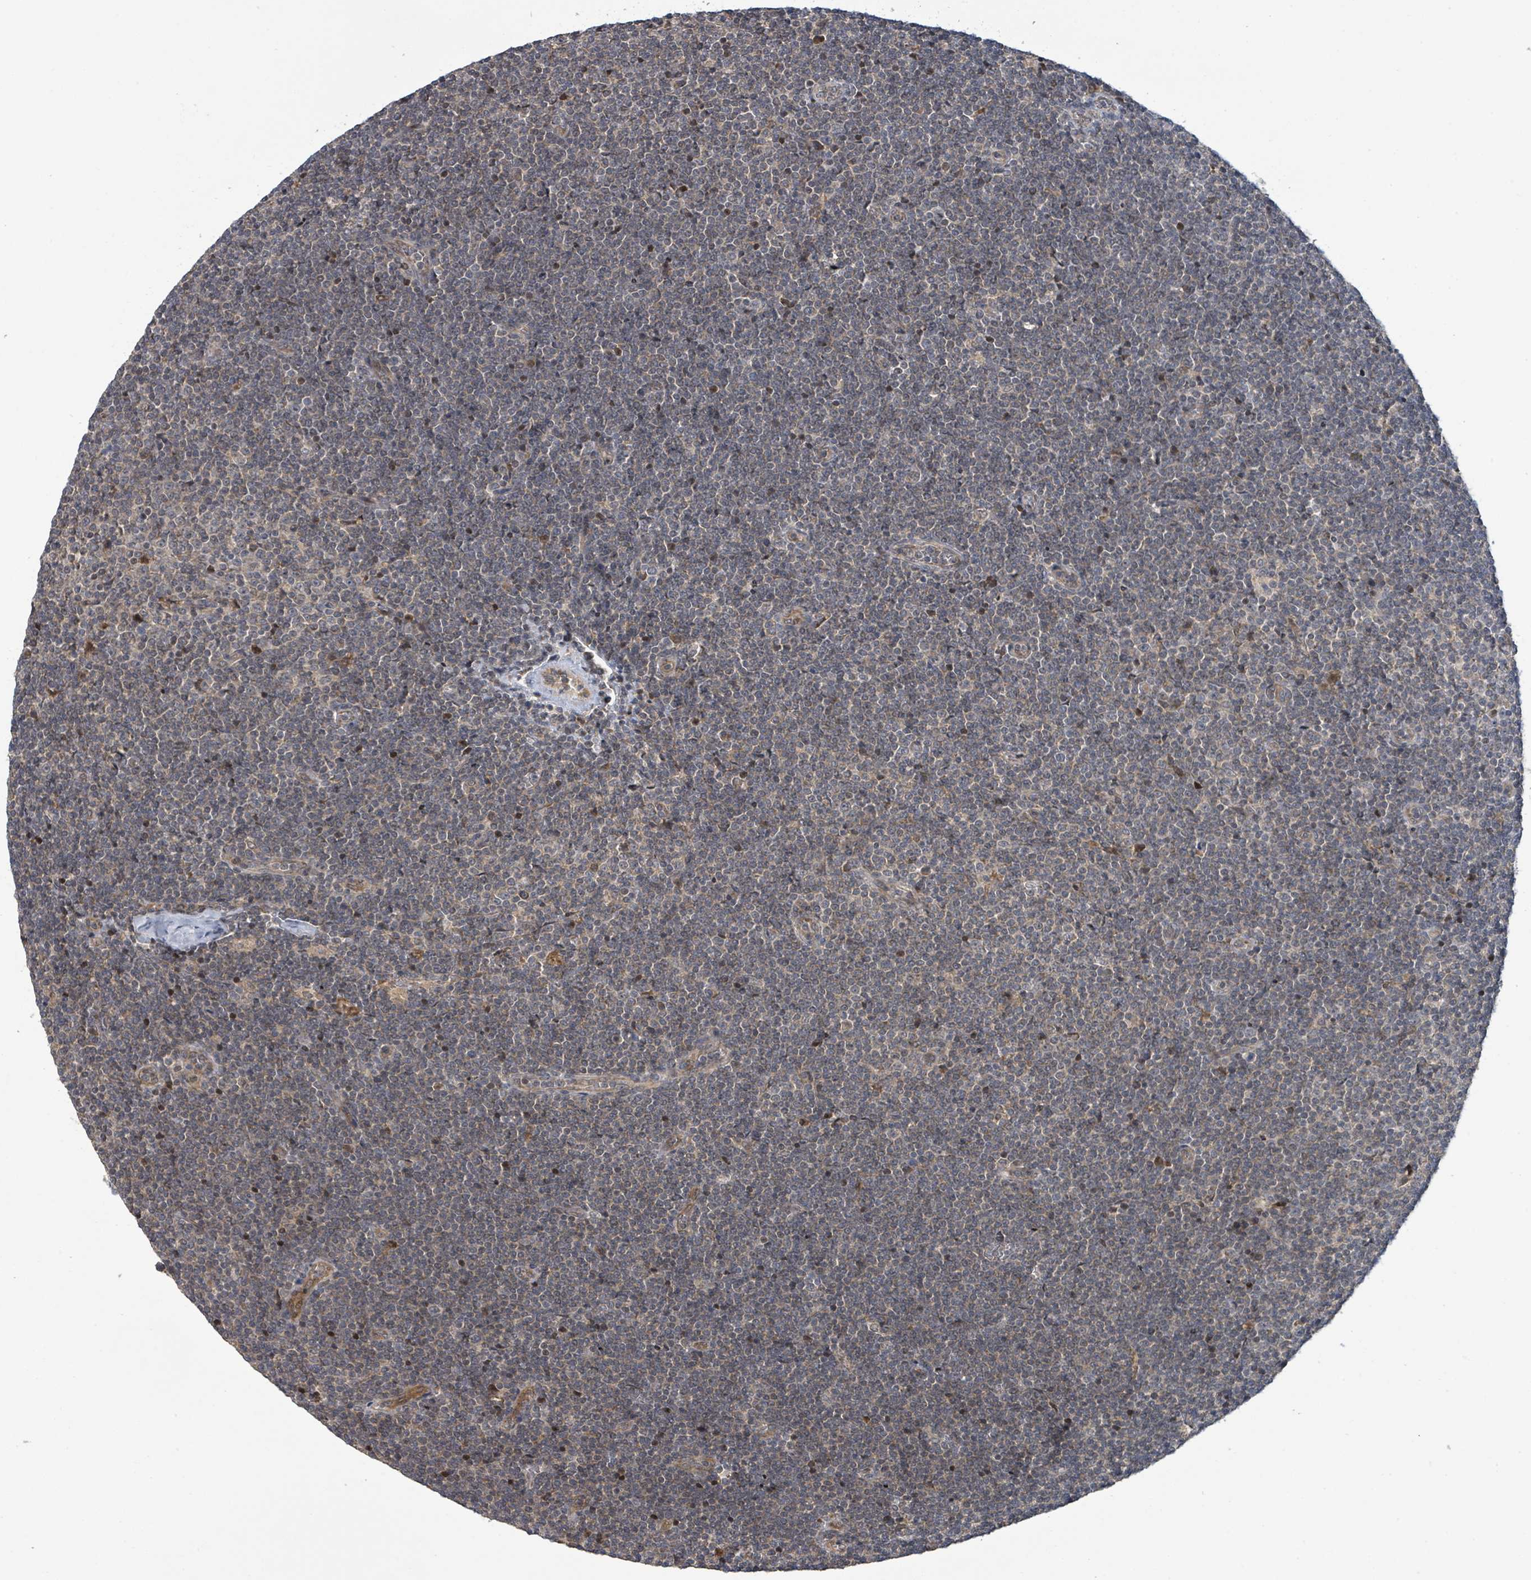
{"staining": {"intensity": "negative", "quantity": "none", "location": "none"}, "tissue": "lymphoma", "cell_type": "Tumor cells", "image_type": "cancer", "snomed": [{"axis": "morphology", "description": "Malignant lymphoma, non-Hodgkin's type, Low grade"}, {"axis": "topography", "description": "Lymph node"}], "caption": "Immunohistochemistry (IHC) image of human lymphoma stained for a protein (brown), which reveals no staining in tumor cells.", "gene": "ITGA11", "patient": {"sex": "male", "age": 48}}